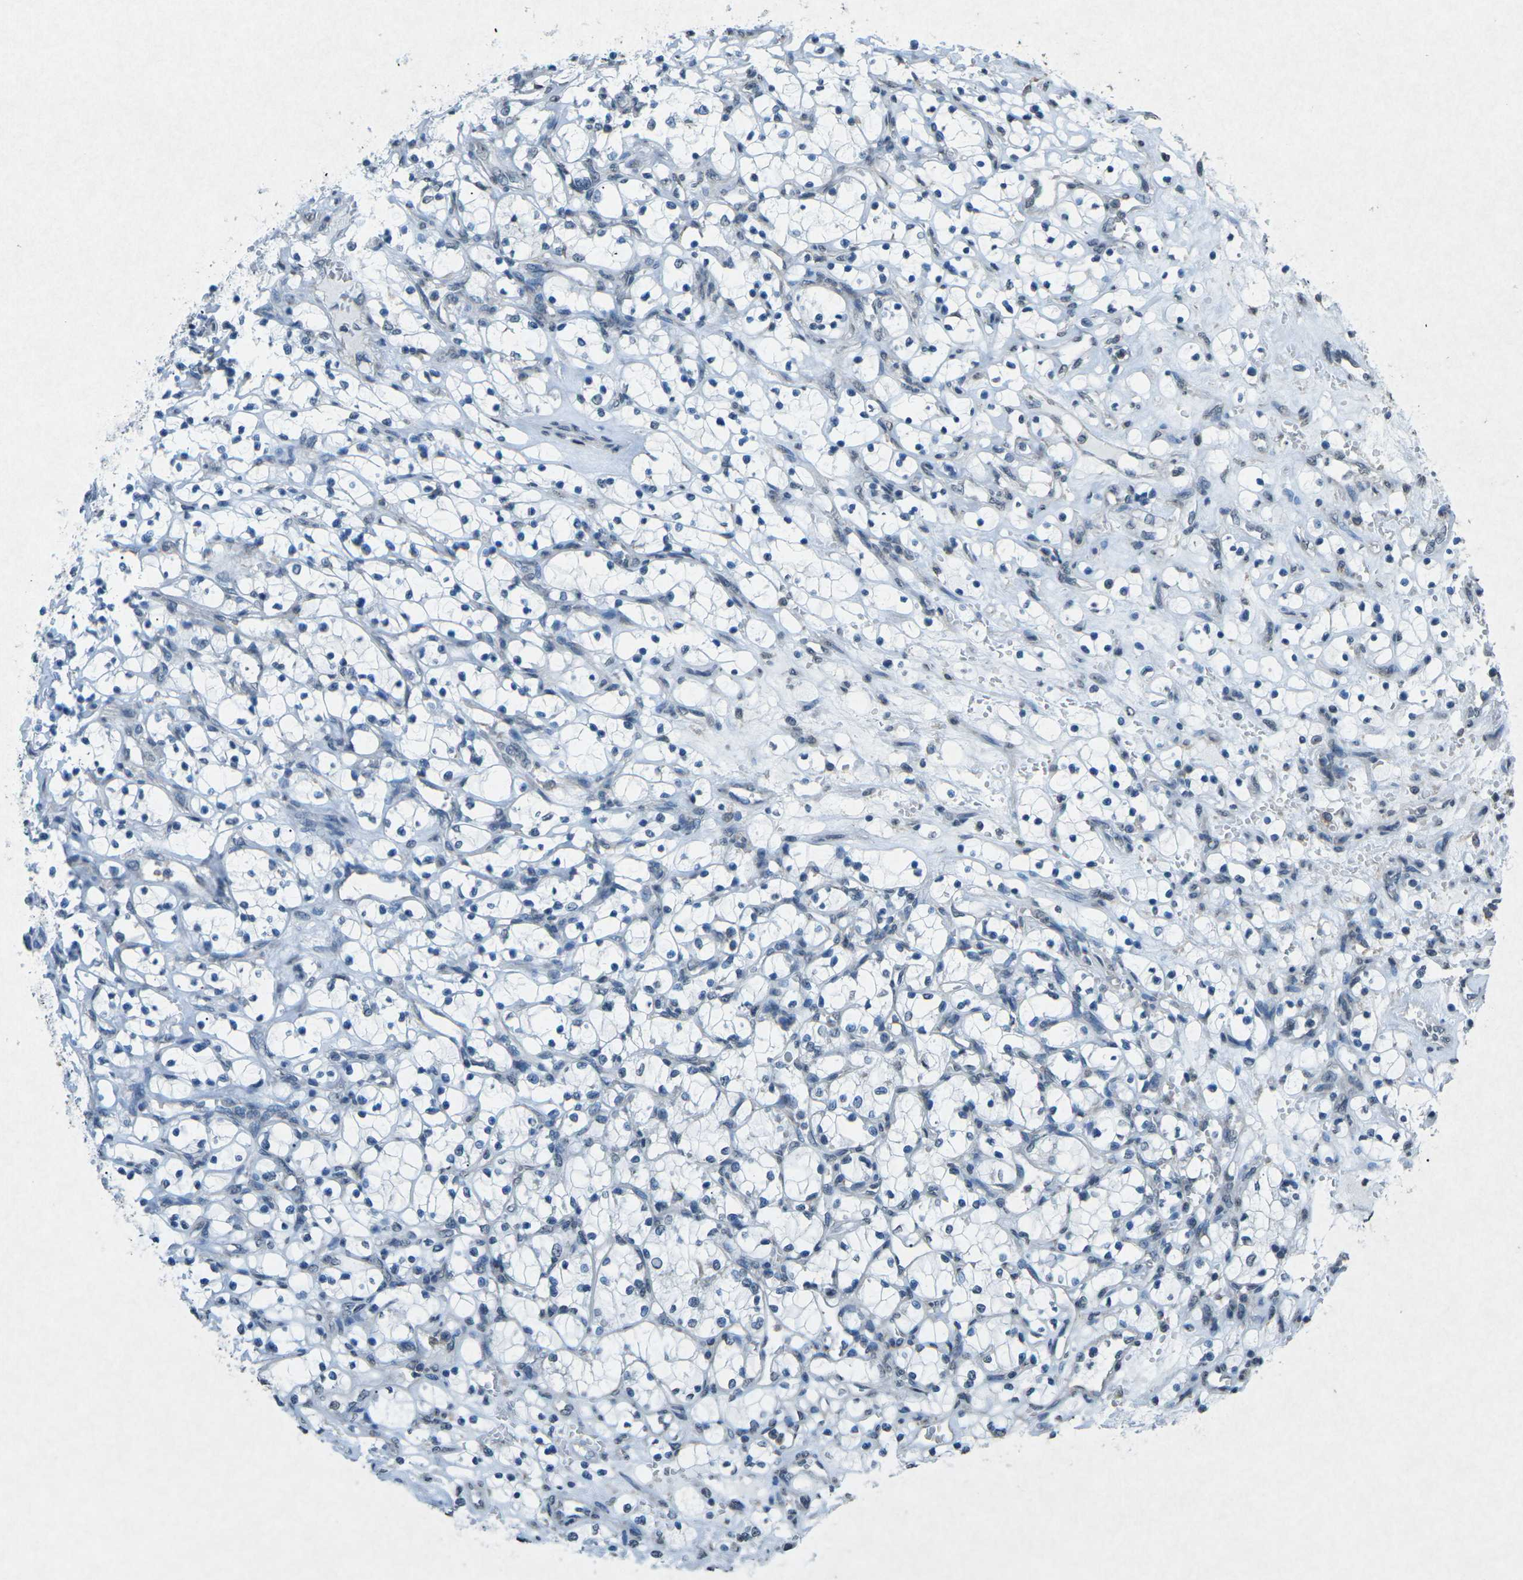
{"staining": {"intensity": "negative", "quantity": "none", "location": "none"}, "tissue": "renal cancer", "cell_type": "Tumor cells", "image_type": "cancer", "snomed": [{"axis": "morphology", "description": "Adenocarcinoma, NOS"}, {"axis": "topography", "description": "Kidney"}], "caption": "A high-resolution histopathology image shows IHC staining of renal adenocarcinoma, which displays no significant expression in tumor cells. (Stains: DAB (3,3'-diaminobenzidine) IHC with hematoxylin counter stain, Microscopy: brightfield microscopy at high magnification).", "gene": "TFR2", "patient": {"sex": "female", "age": 69}}